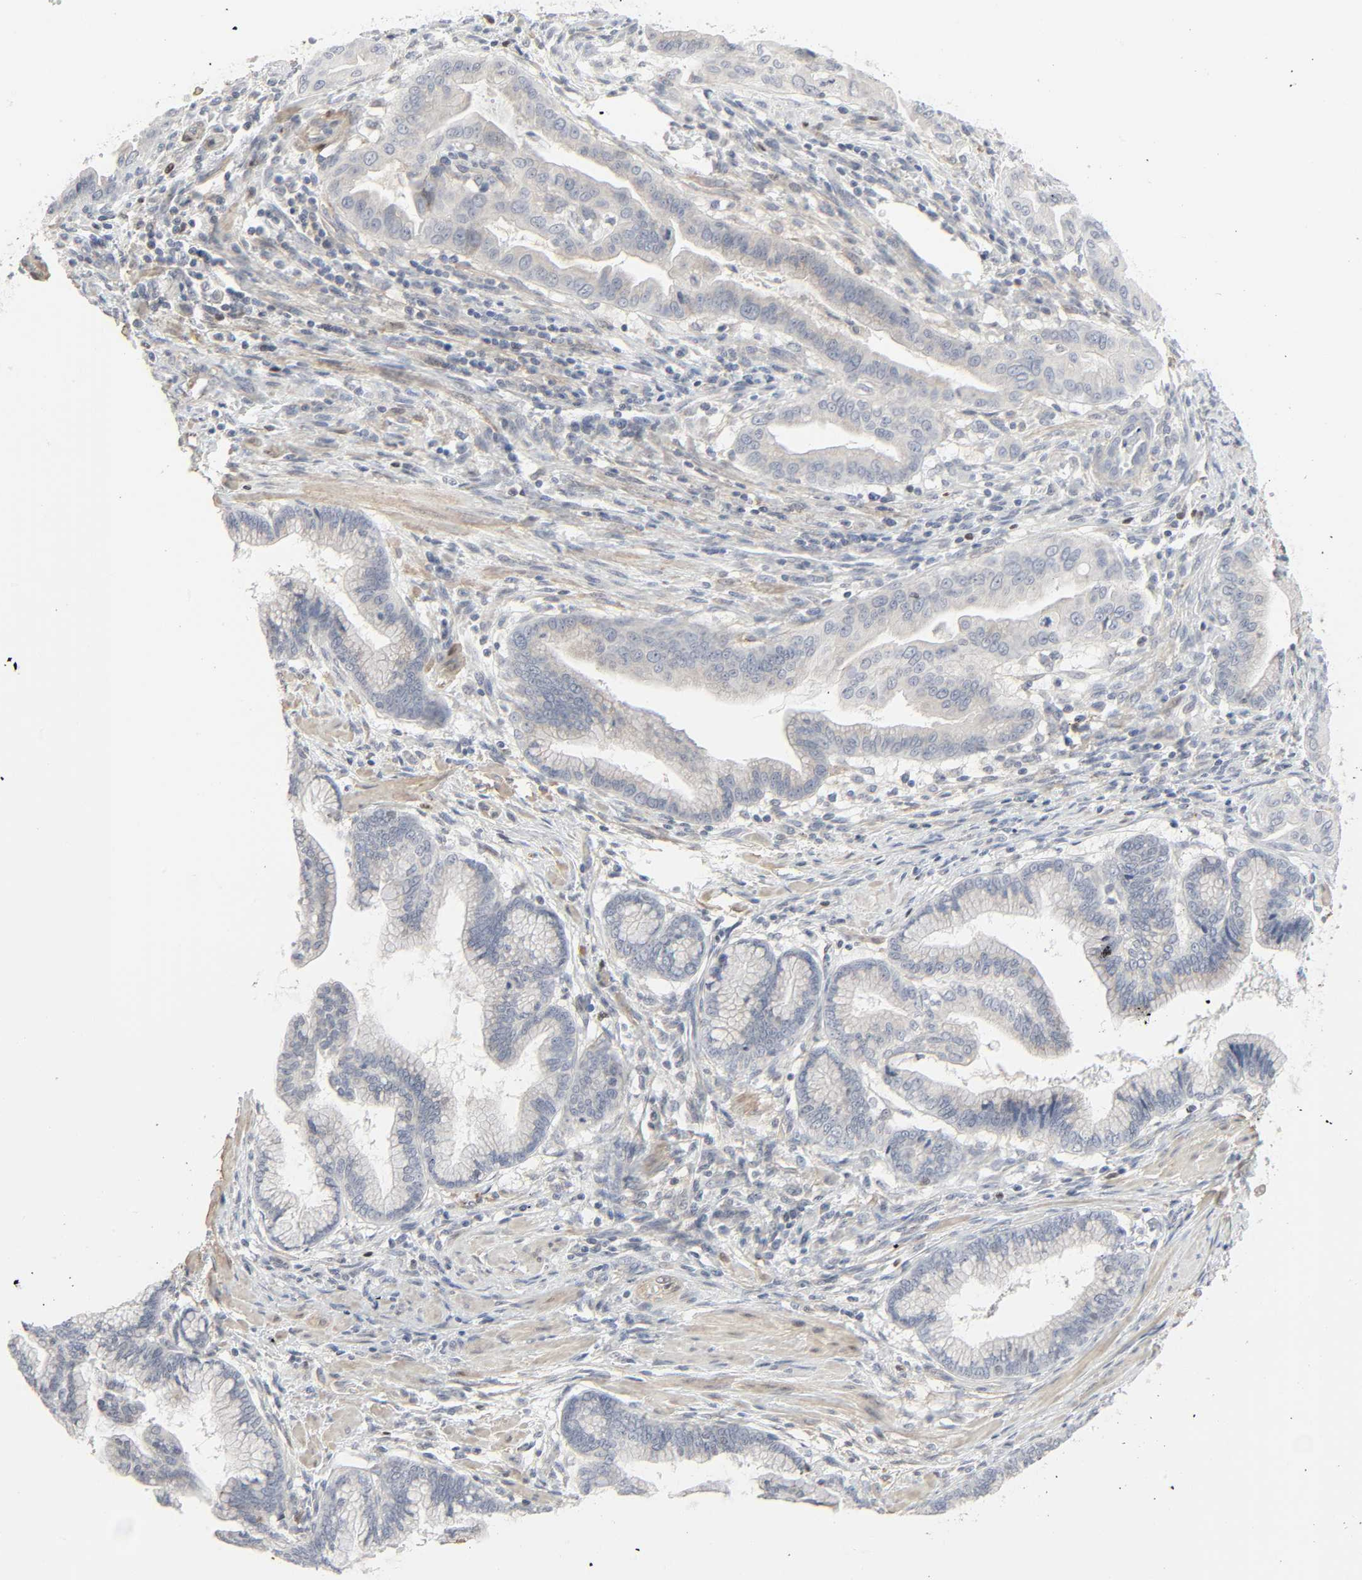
{"staining": {"intensity": "negative", "quantity": "none", "location": "none"}, "tissue": "pancreatic cancer", "cell_type": "Tumor cells", "image_type": "cancer", "snomed": [{"axis": "morphology", "description": "Adenocarcinoma, NOS"}, {"axis": "topography", "description": "Pancreas"}], "caption": "This is a micrograph of immunohistochemistry (IHC) staining of pancreatic adenocarcinoma, which shows no staining in tumor cells.", "gene": "ZBTB16", "patient": {"sex": "female", "age": 64}}